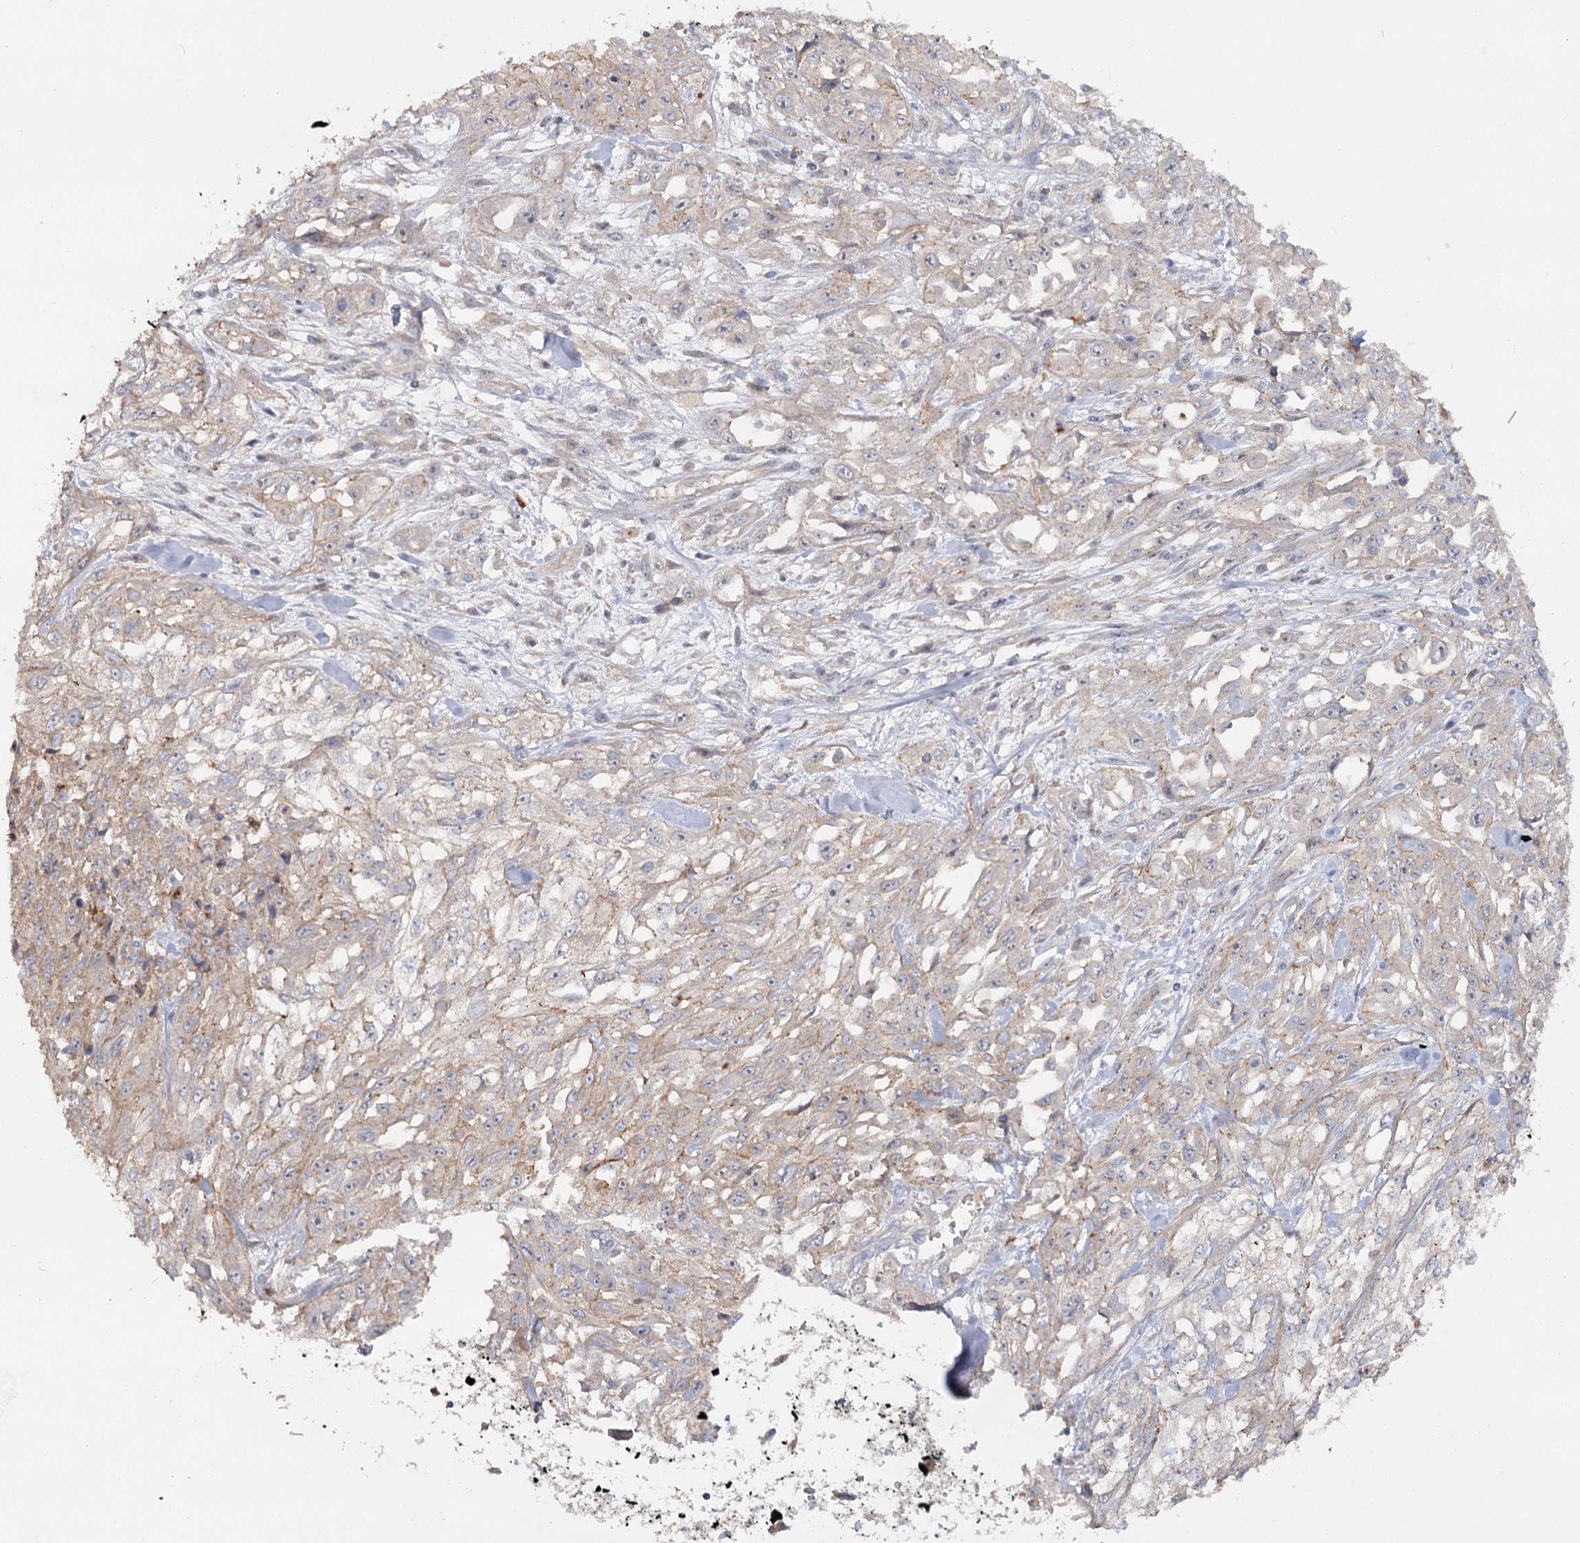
{"staining": {"intensity": "weak", "quantity": "<25%", "location": "cytoplasmic/membranous"}, "tissue": "skin cancer", "cell_type": "Tumor cells", "image_type": "cancer", "snomed": [{"axis": "morphology", "description": "Squamous cell carcinoma, NOS"}, {"axis": "morphology", "description": "Squamous cell carcinoma, metastatic, NOS"}, {"axis": "topography", "description": "Skin"}, {"axis": "topography", "description": "Lymph node"}], "caption": "Immunohistochemistry (IHC) image of neoplastic tissue: skin squamous cell carcinoma stained with DAB exhibits no significant protein positivity in tumor cells.", "gene": "ANGPTL5", "patient": {"sex": "male", "age": 75}}